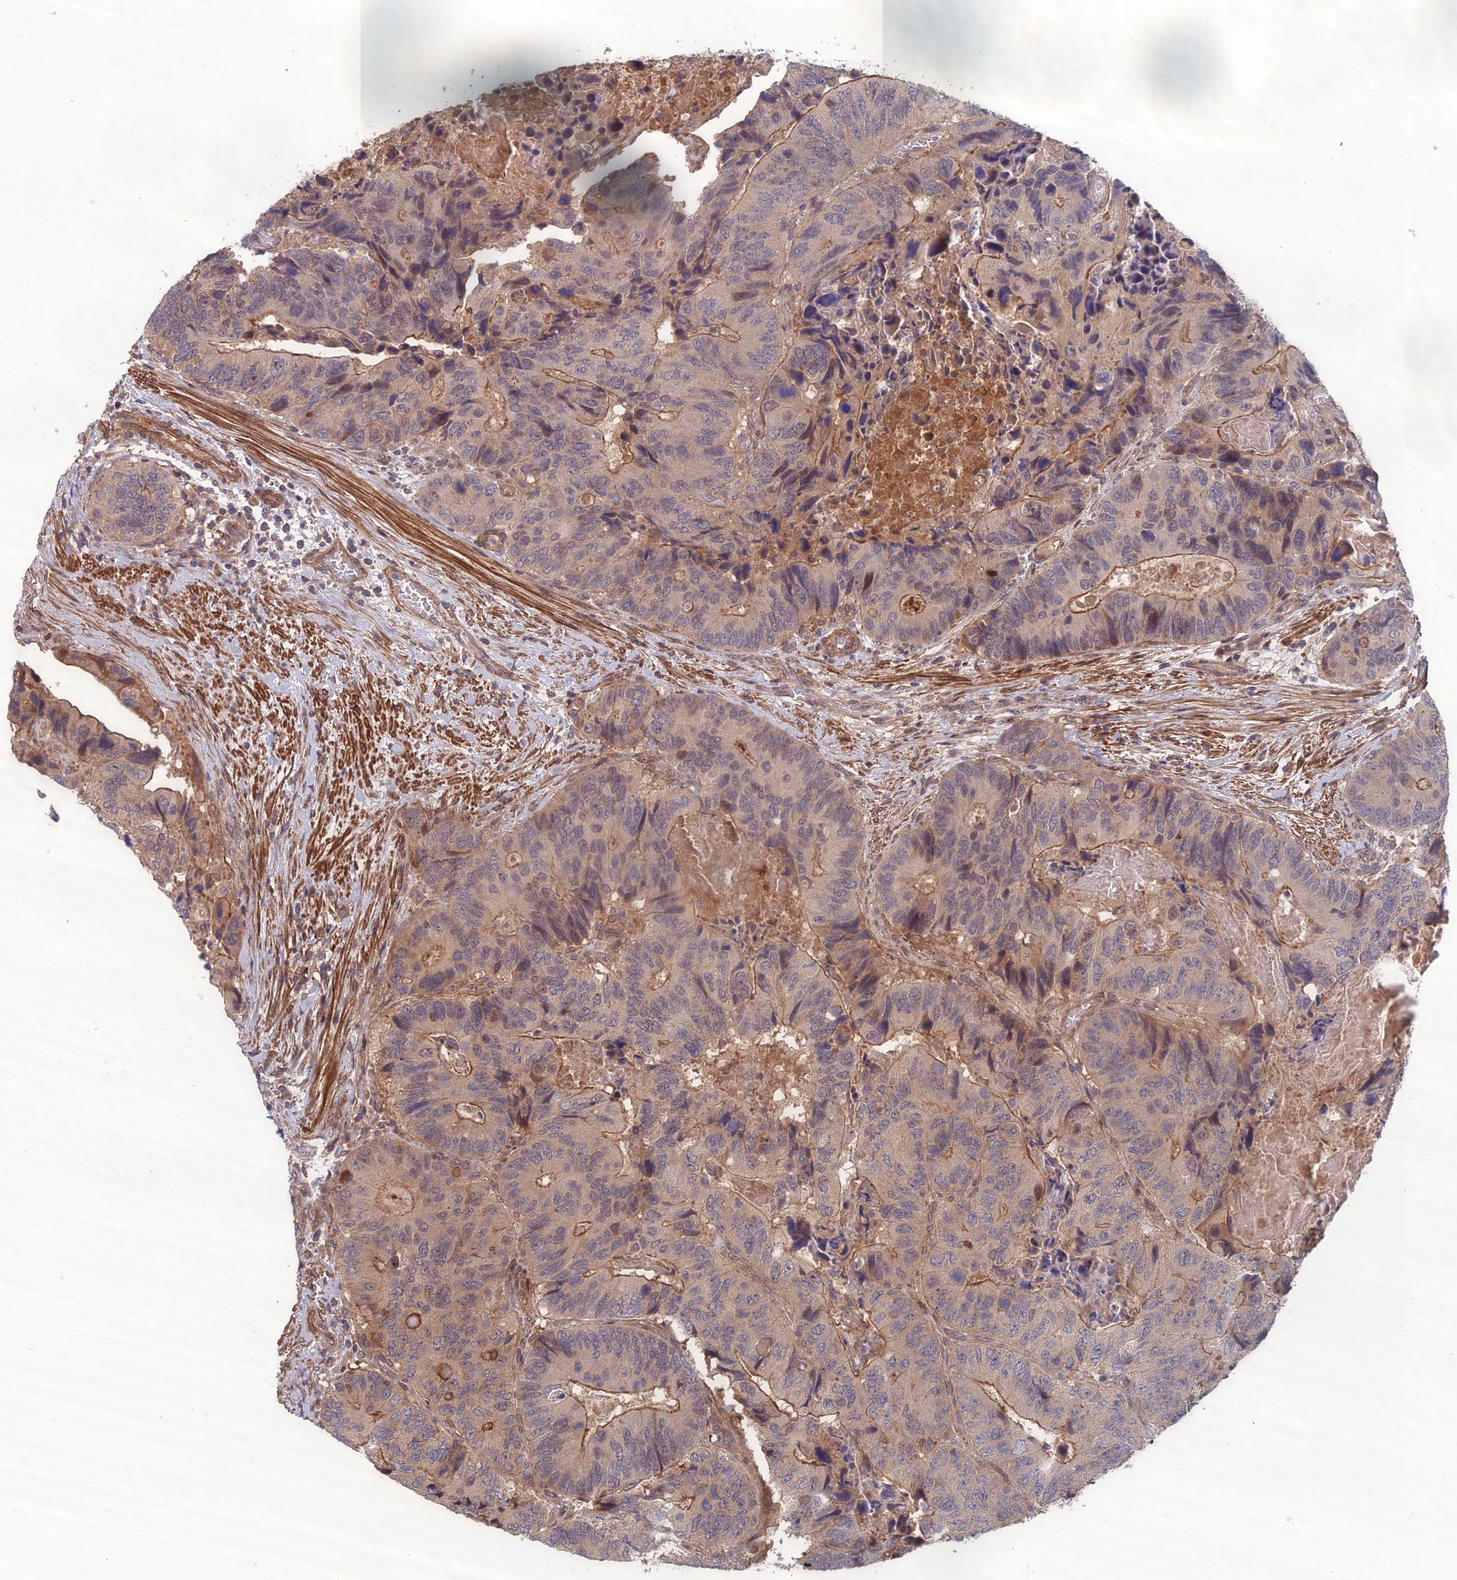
{"staining": {"intensity": "moderate", "quantity": "25%-75%", "location": "cytoplasmic/membranous,nuclear"}, "tissue": "colorectal cancer", "cell_type": "Tumor cells", "image_type": "cancer", "snomed": [{"axis": "morphology", "description": "Adenocarcinoma, NOS"}, {"axis": "topography", "description": "Colon"}], "caption": "An image showing moderate cytoplasmic/membranous and nuclear staining in approximately 25%-75% of tumor cells in colorectal adenocarcinoma, as visualized by brown immunohistochemical staining.", "gene": "CCDC183", "patient": {"sex": "male", "age": 84}}